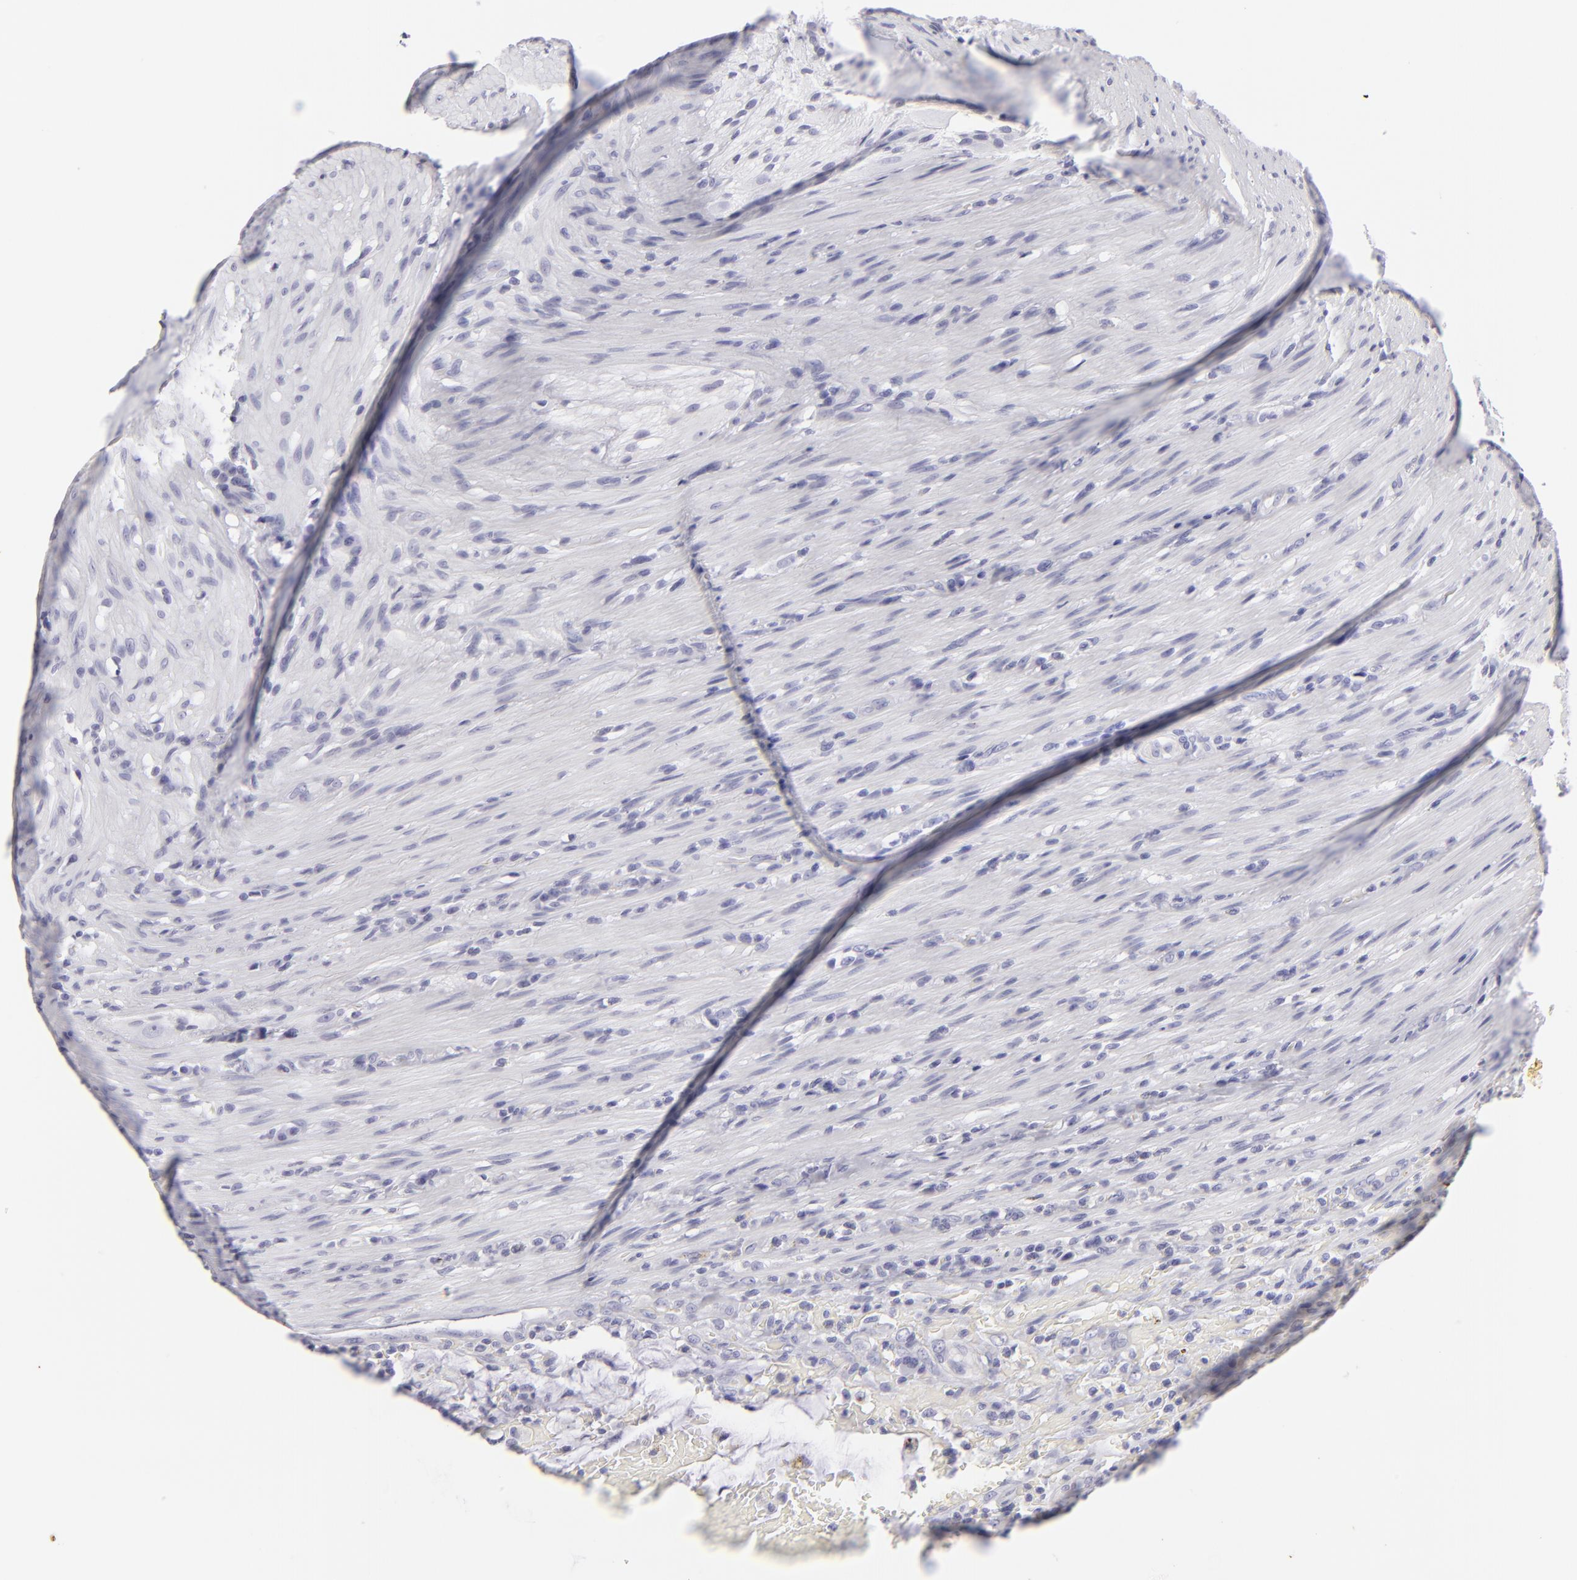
{"staining": {"intensity": "negative", "quantity": "none", "location": "none"}, "tissue": "colorectal cancer", "cell_type": "Tumor cells", "image_type": "cancer", "snomed": [{"axis": "morphology", "description": "Adenocarcinoma, NOS"}, {"axis": "topography", "description": "Colon"}], "caption": "Histopathology image shows no protein expression in tumor cells of colorectal cancer tissue.", "gene": "KRT1", "patient": {"sex": "male", "age": 54}}